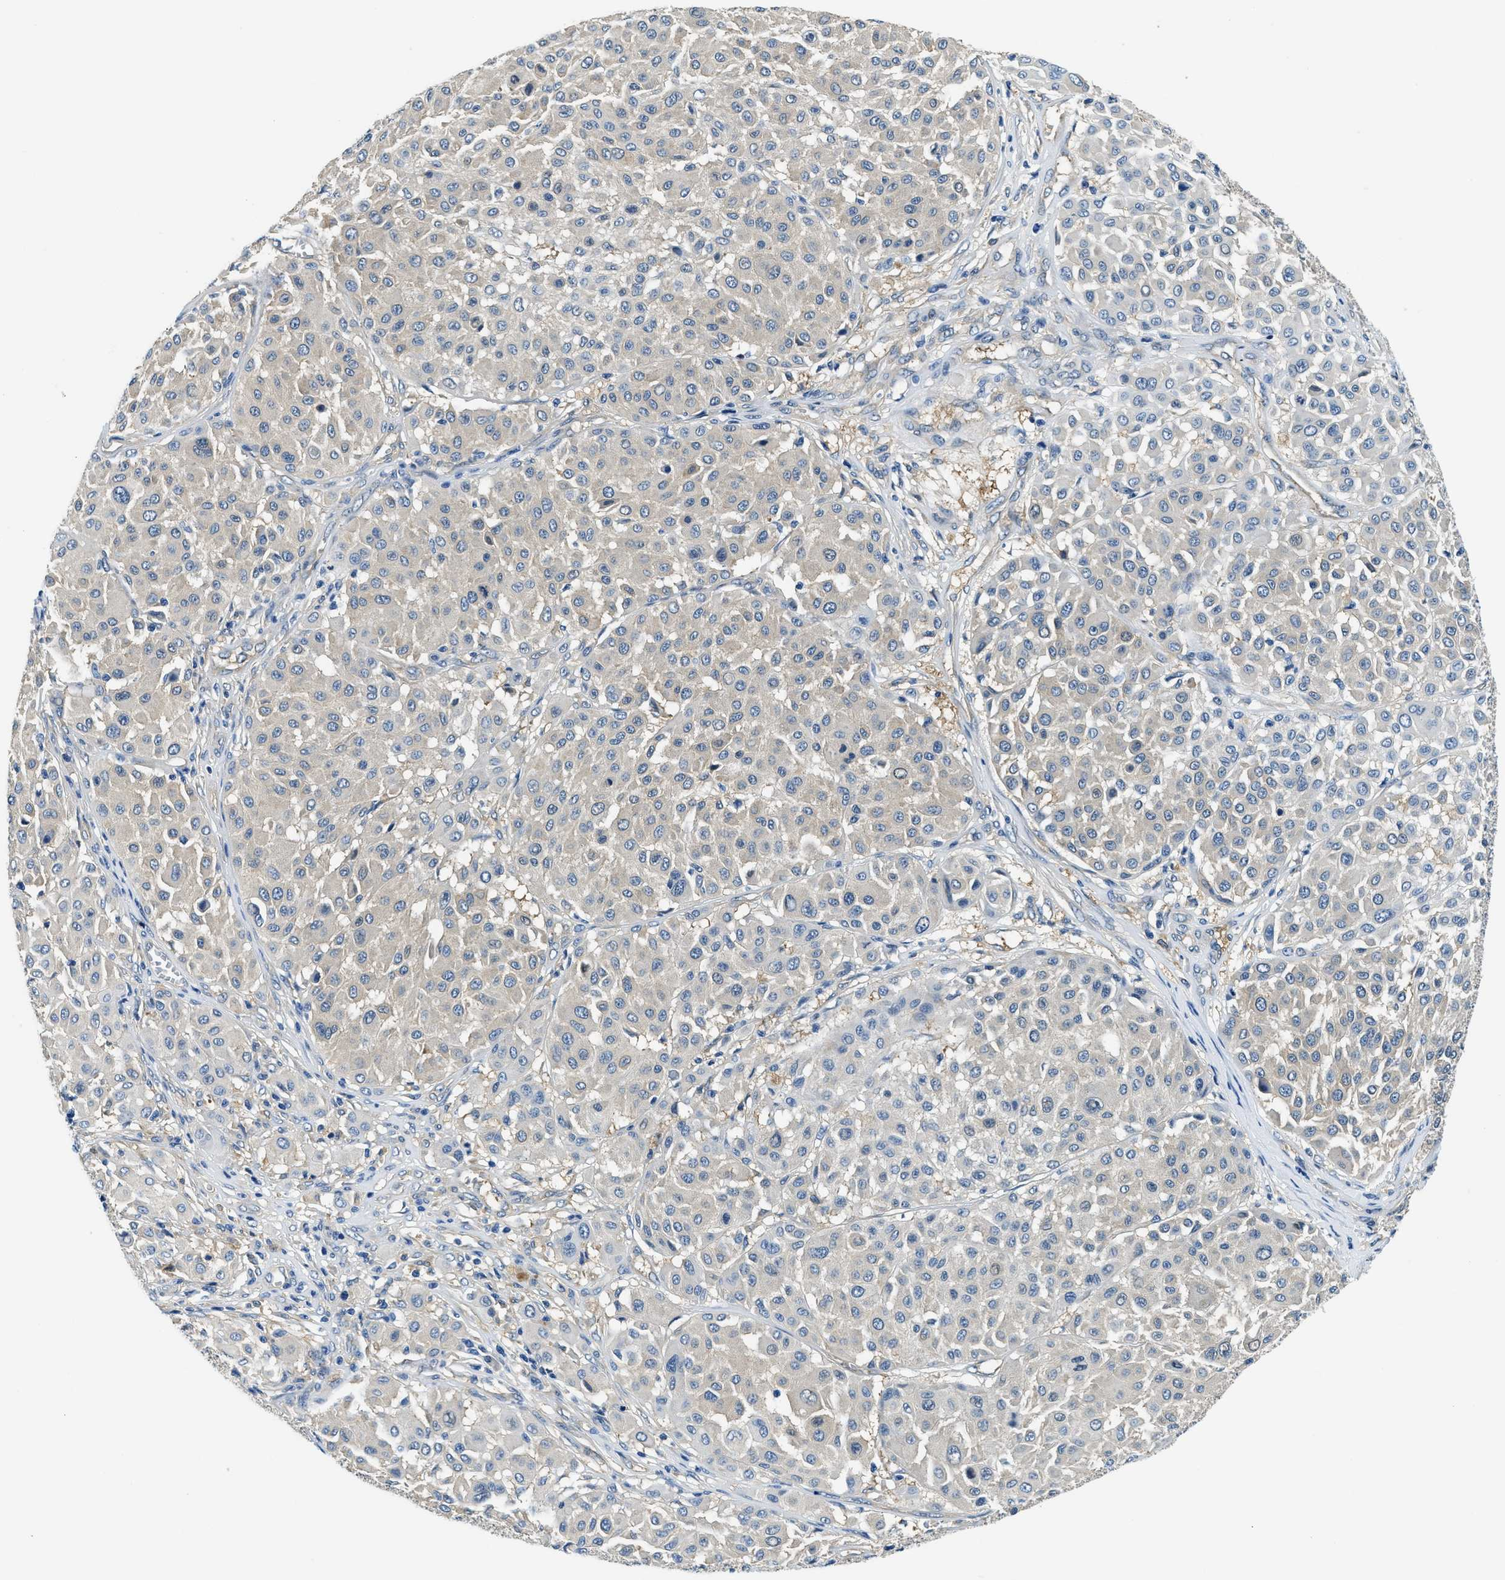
{"staining": {"intensity": "weak", "quantity": "<25%", "location": "cytoplasmic/membranous"}, "tissue": "melanoma", "cell_type": "Tumor cells", "image_type": "cancer", "snomed": [{"axis": "morphology", "description": "Malignant melanoma, Metastatic site"}, {"axis": "topography", "description": "Soft tissue"}], "caption": "This is an immunohistochemistry (IHC) photomicrograph of human melanoma. There is no staining in tumor cells.", "gene": "TWF1", "patient": {"sex": "male", "age": 41}}